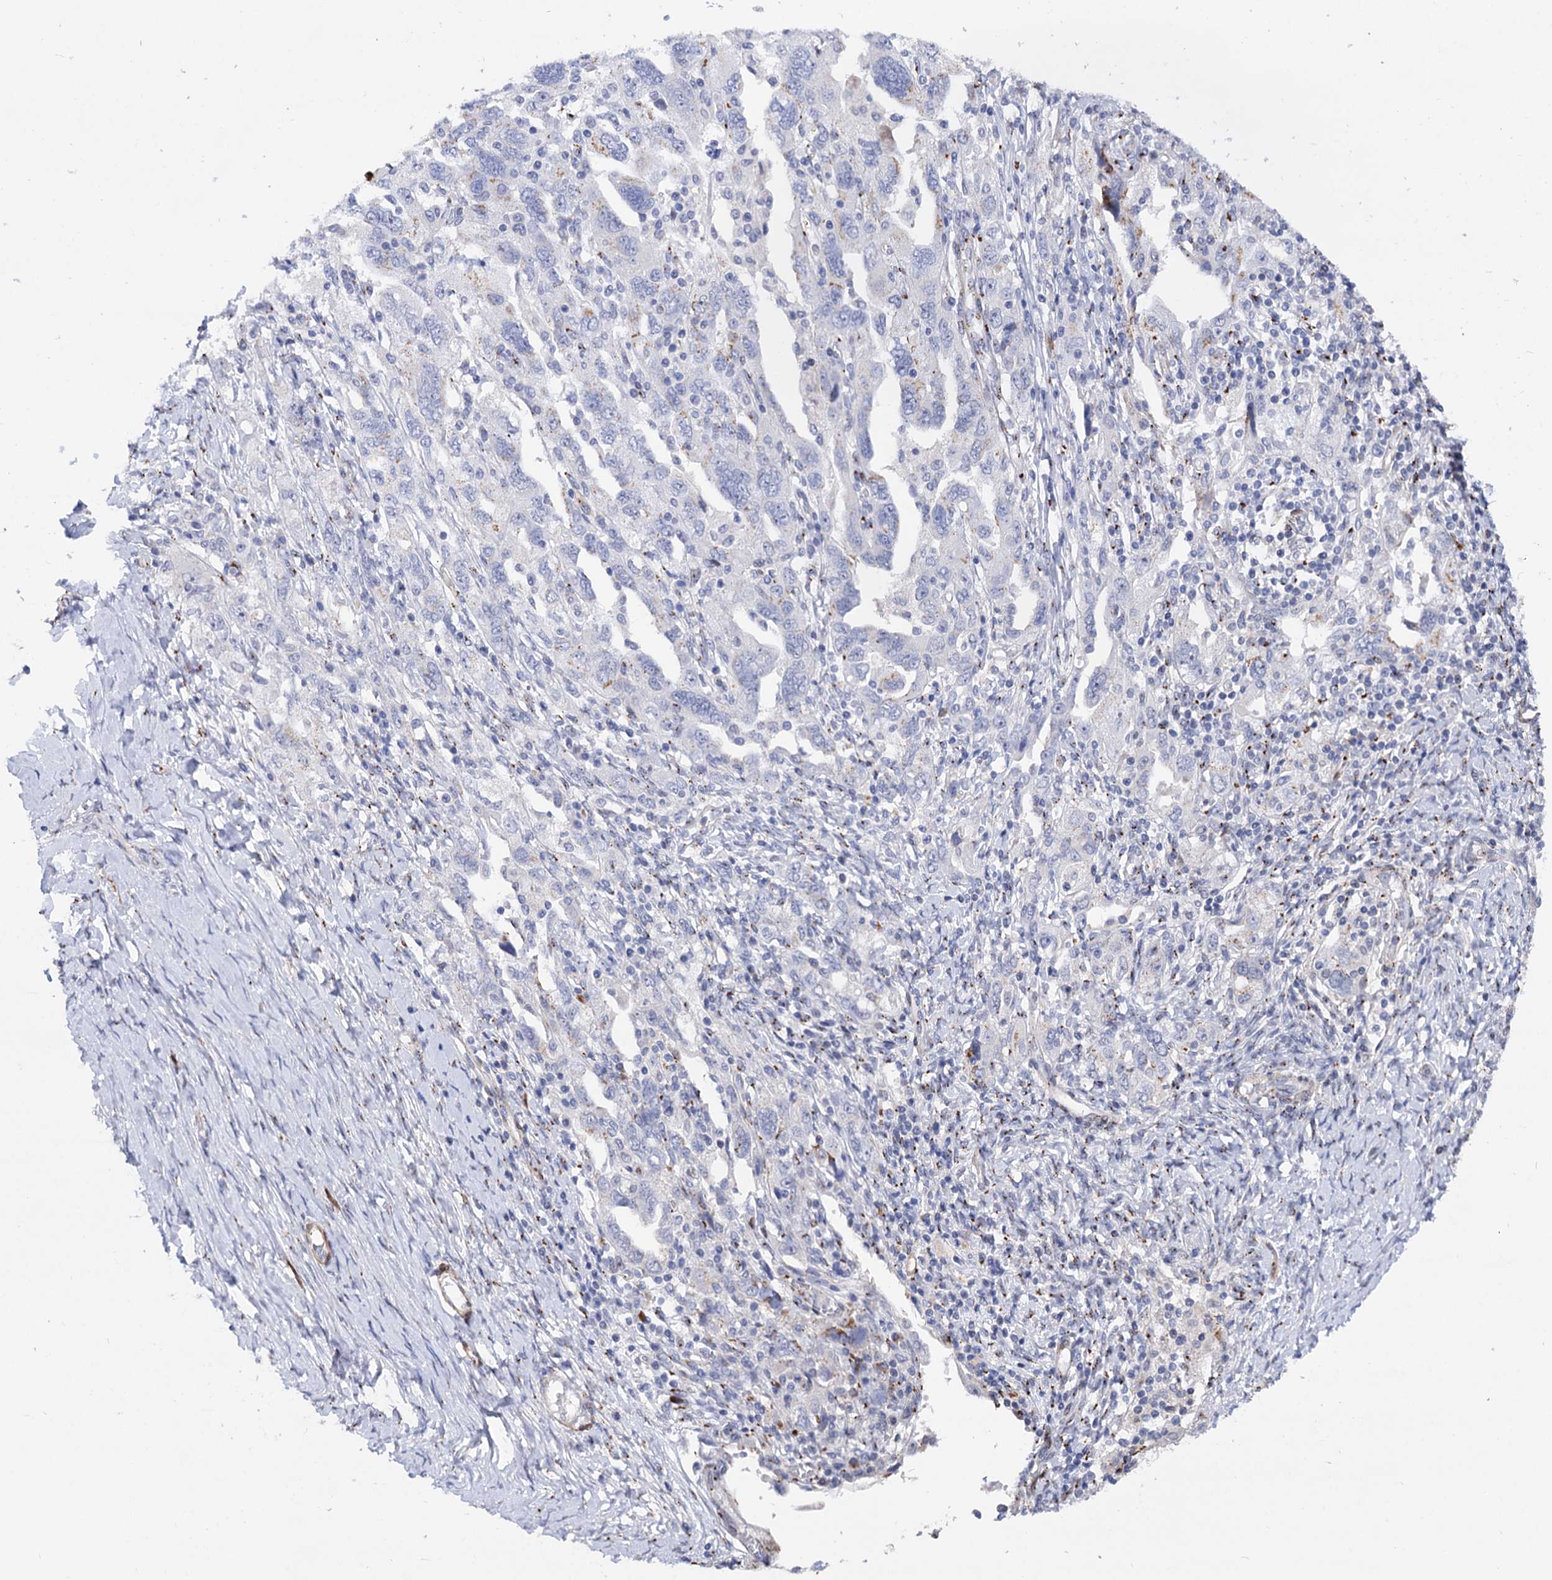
{"staining": {"intensity": "weak", "quantity": "<25%", "location": "cytoplasmic/membranous"}, "tissue": "ovarian cancer", "cell_type": "Tumor cells", "image_type": "cancer", "snomed": [{"axis": "morphology", "description": "Carcinoma, NOS"}, {"axis": "morphology", "description": "Cystadenocarcinoma, serous, NOS"}, {"axis": "topography", "description": "Ovary"}], "caption": "IHC of human ovarian cancer (carcinoma) demonstrates no positivity in tumor cells.", "gene": "C11orf96", "patient": {"sex": "female", "age": 69}}